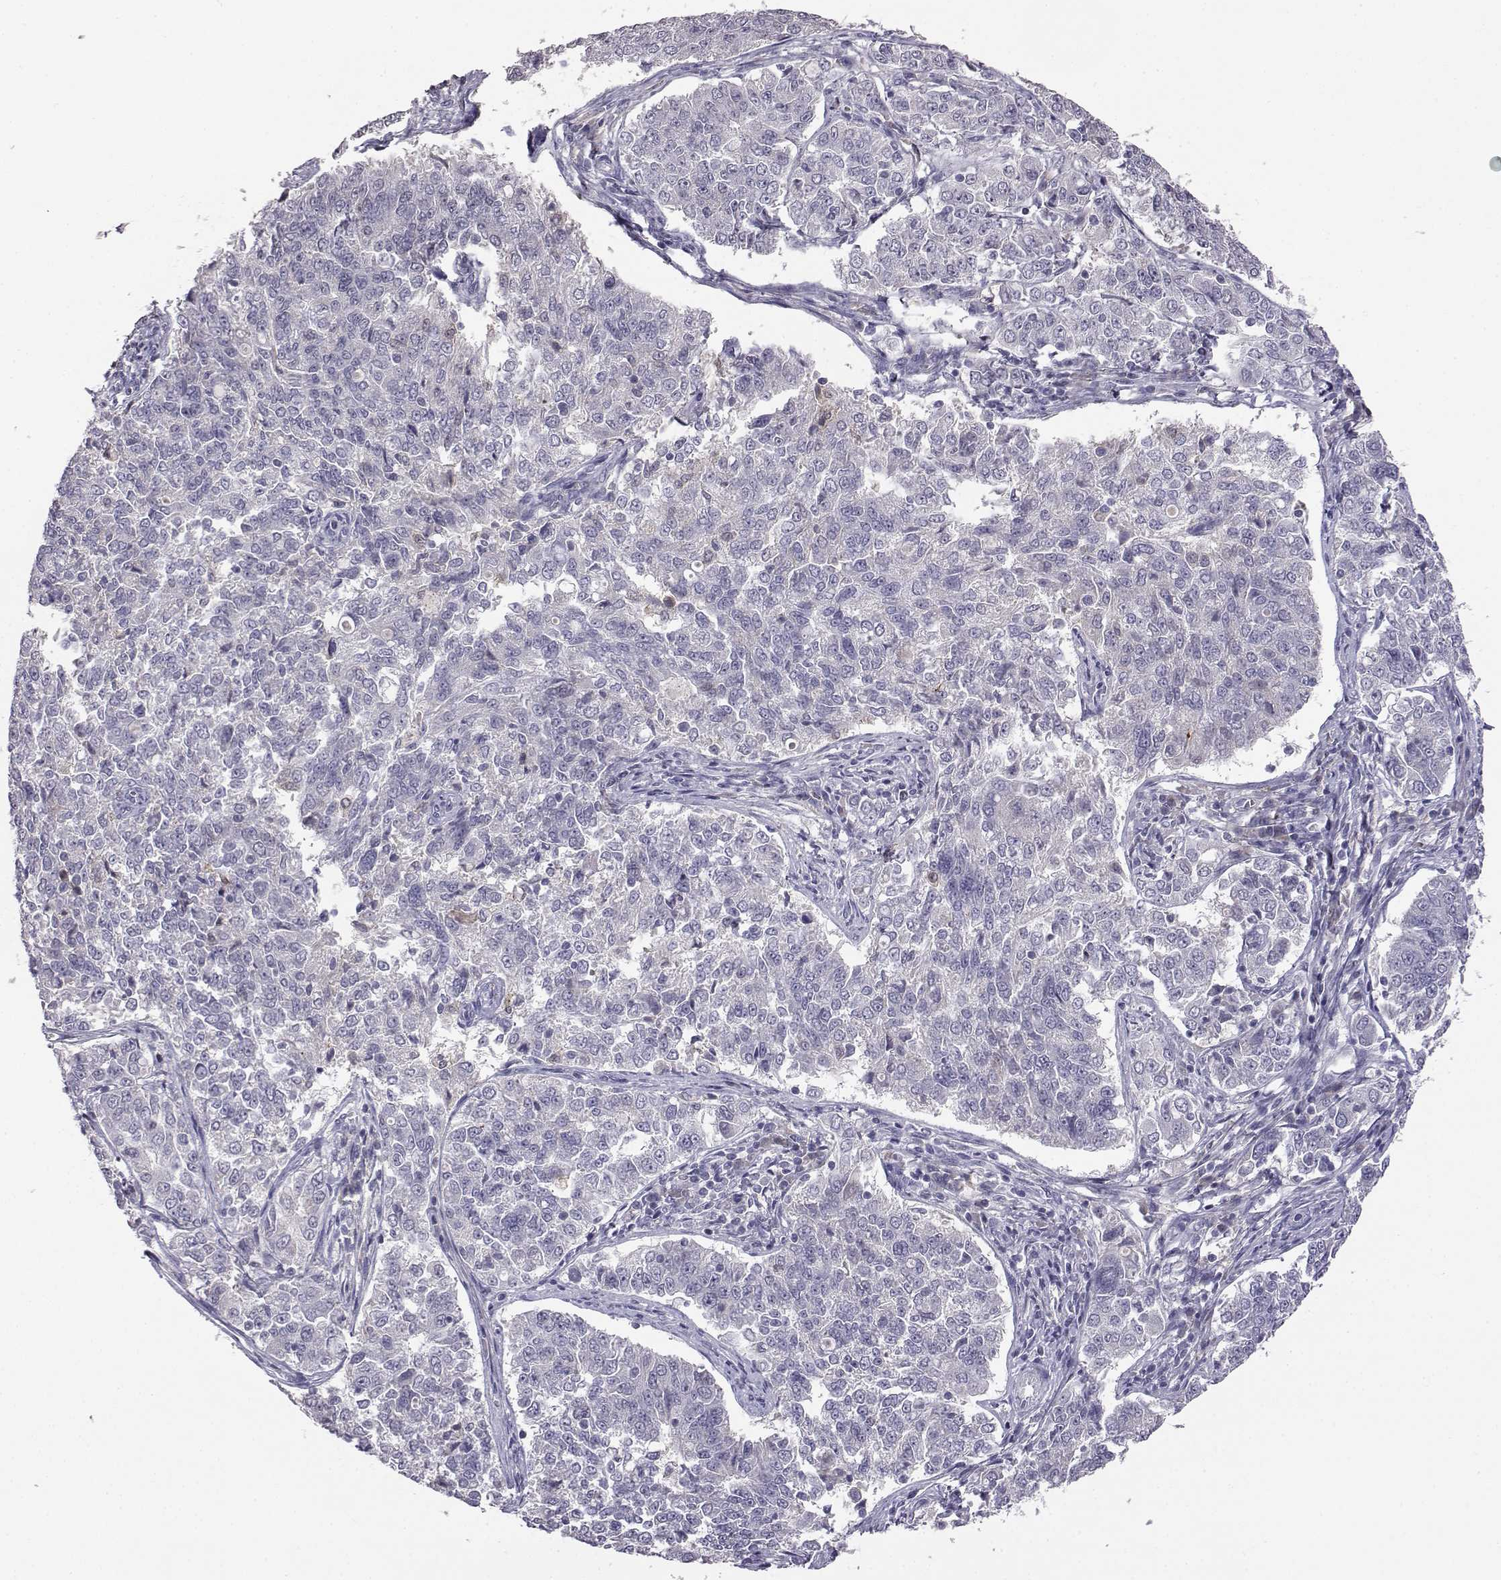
{"staining": {"intensity": "negative", "quantity": "none", "location": "none"}, "tissue": "endometrial cancer", "cell_type": "Tumor cells", "image_type": "cancer", "snomed": [{"axis": "morphology", "description": "Adenocarcinoma, NOS"}, {"axis": "topography", "description": "Endometrium"}], "caption": "A high-resolution image shows immunohistochemistry staining of endometrial cancer (adenocarcinoma), which reveals no significant expression in tumor cells.", "gene": "AKR1B1", "patient": {"sex": "female", "age": 43}}